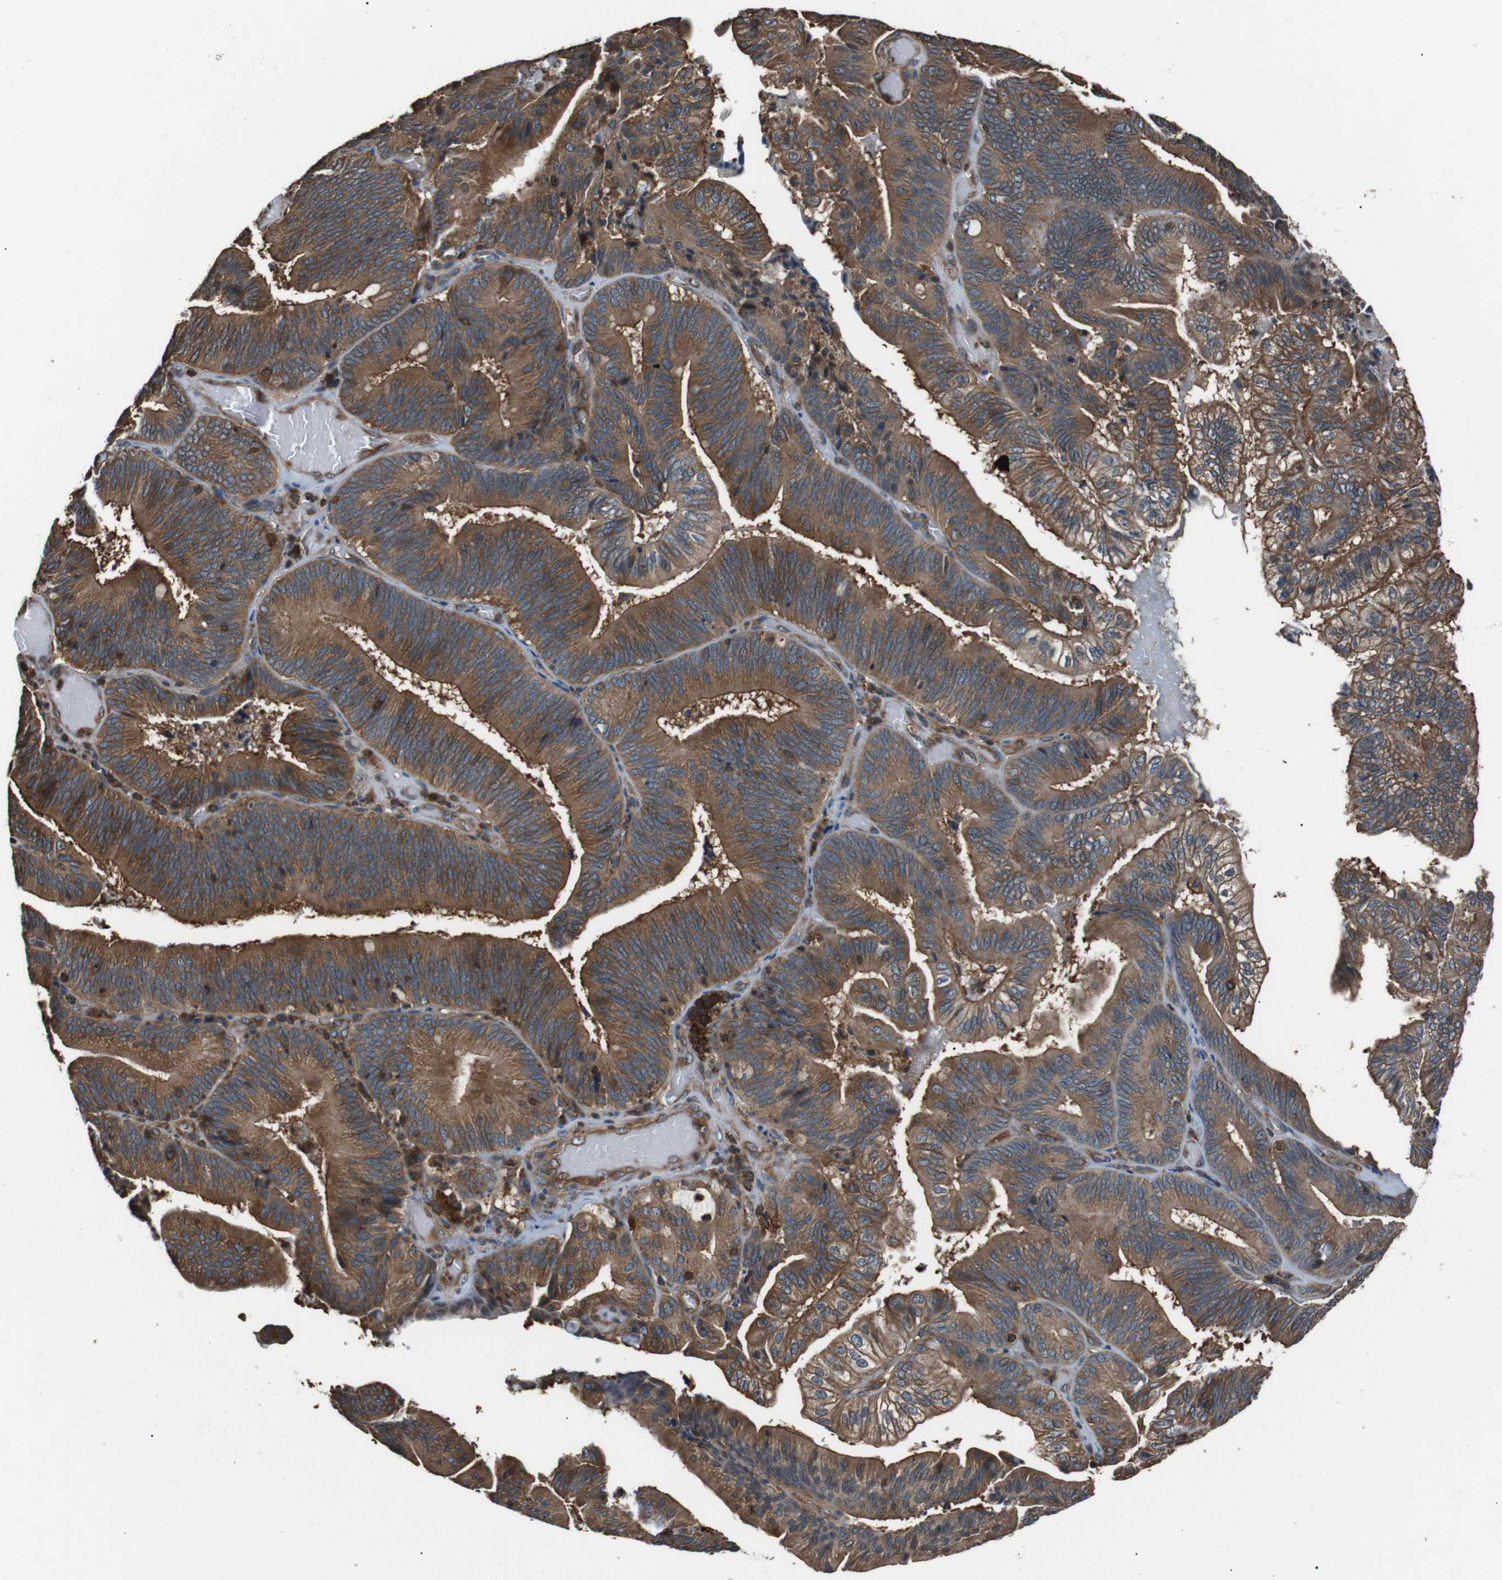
{"staining": {"intensity": "moderate", "quantity": ">75%", "location": "cytoplasmic/membranous"}, "tissue": "pancreatic cancer", "cell_type": "Tumor cells", "image_type": "cancer", "snomed": [{"axis": "morphology", "description": "Adenocarcinoma, NOS"}, {"axis": "topography", "description": "Pancreas"}], "caption": "Immunohistochemistry (IHC) of human pancreatic adenocarcinoma shows medium levels of moderate cytoplasmic/membranous expression in about >75% of tumor cells.", "gene": "GPR161", "patient": {"sex": "male", "age": 82}}